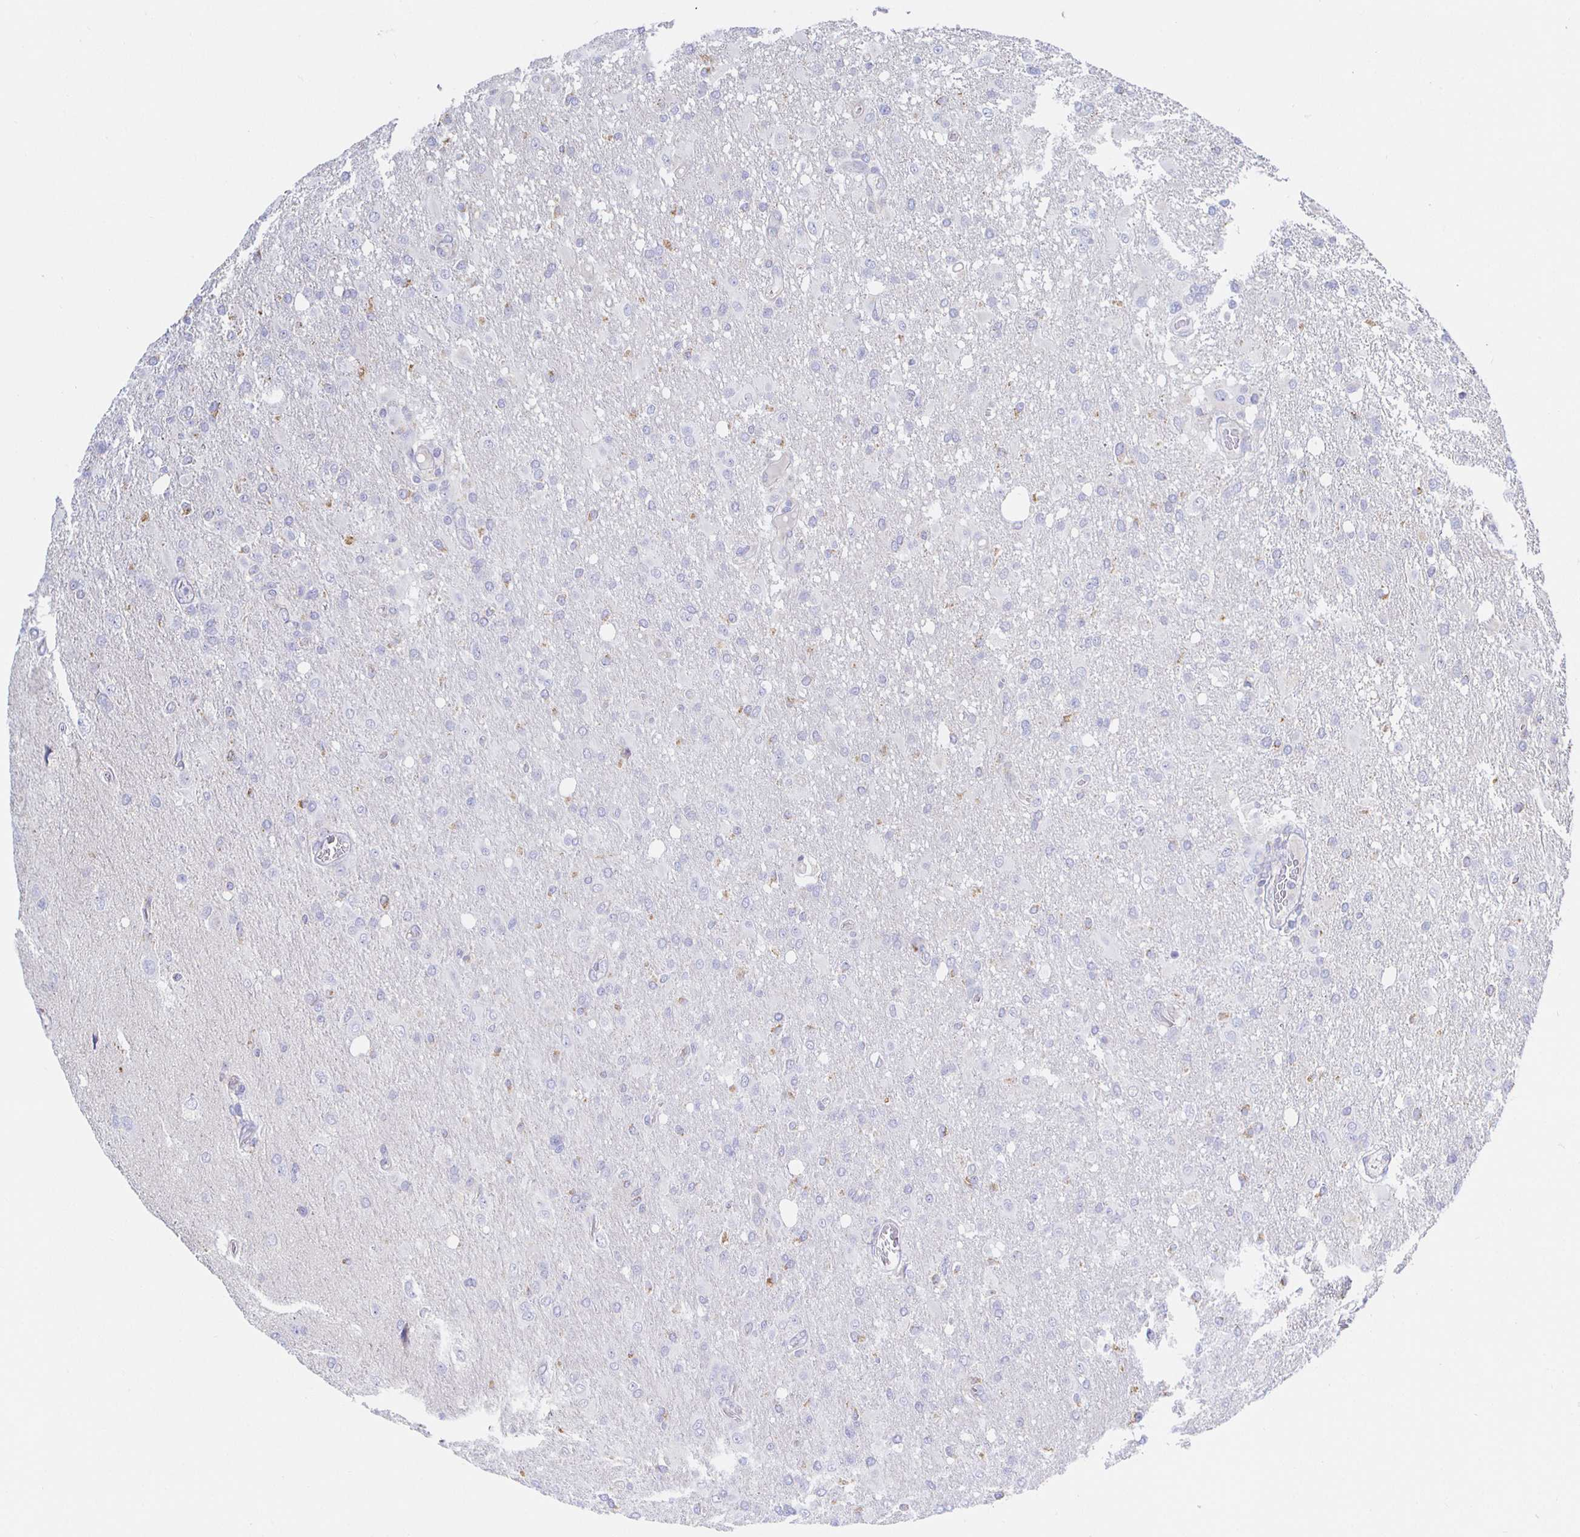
{"staining": {"intensity": "negative", "quantity": "none", "location": "none"}, "tissue": "glioma", "cell_type": "Tumor cells", "image_type": "cancer", "snomed": [{"axis": "morphology", "description": "Glioma, malignant, High grade"}, {"axis": "topography", "description": "Brain"}], "caption": "The image displays no staining of tumor cells in glioma.", "gene": "SYNGR4", "patient": {"sex": "male", "age": 53}}